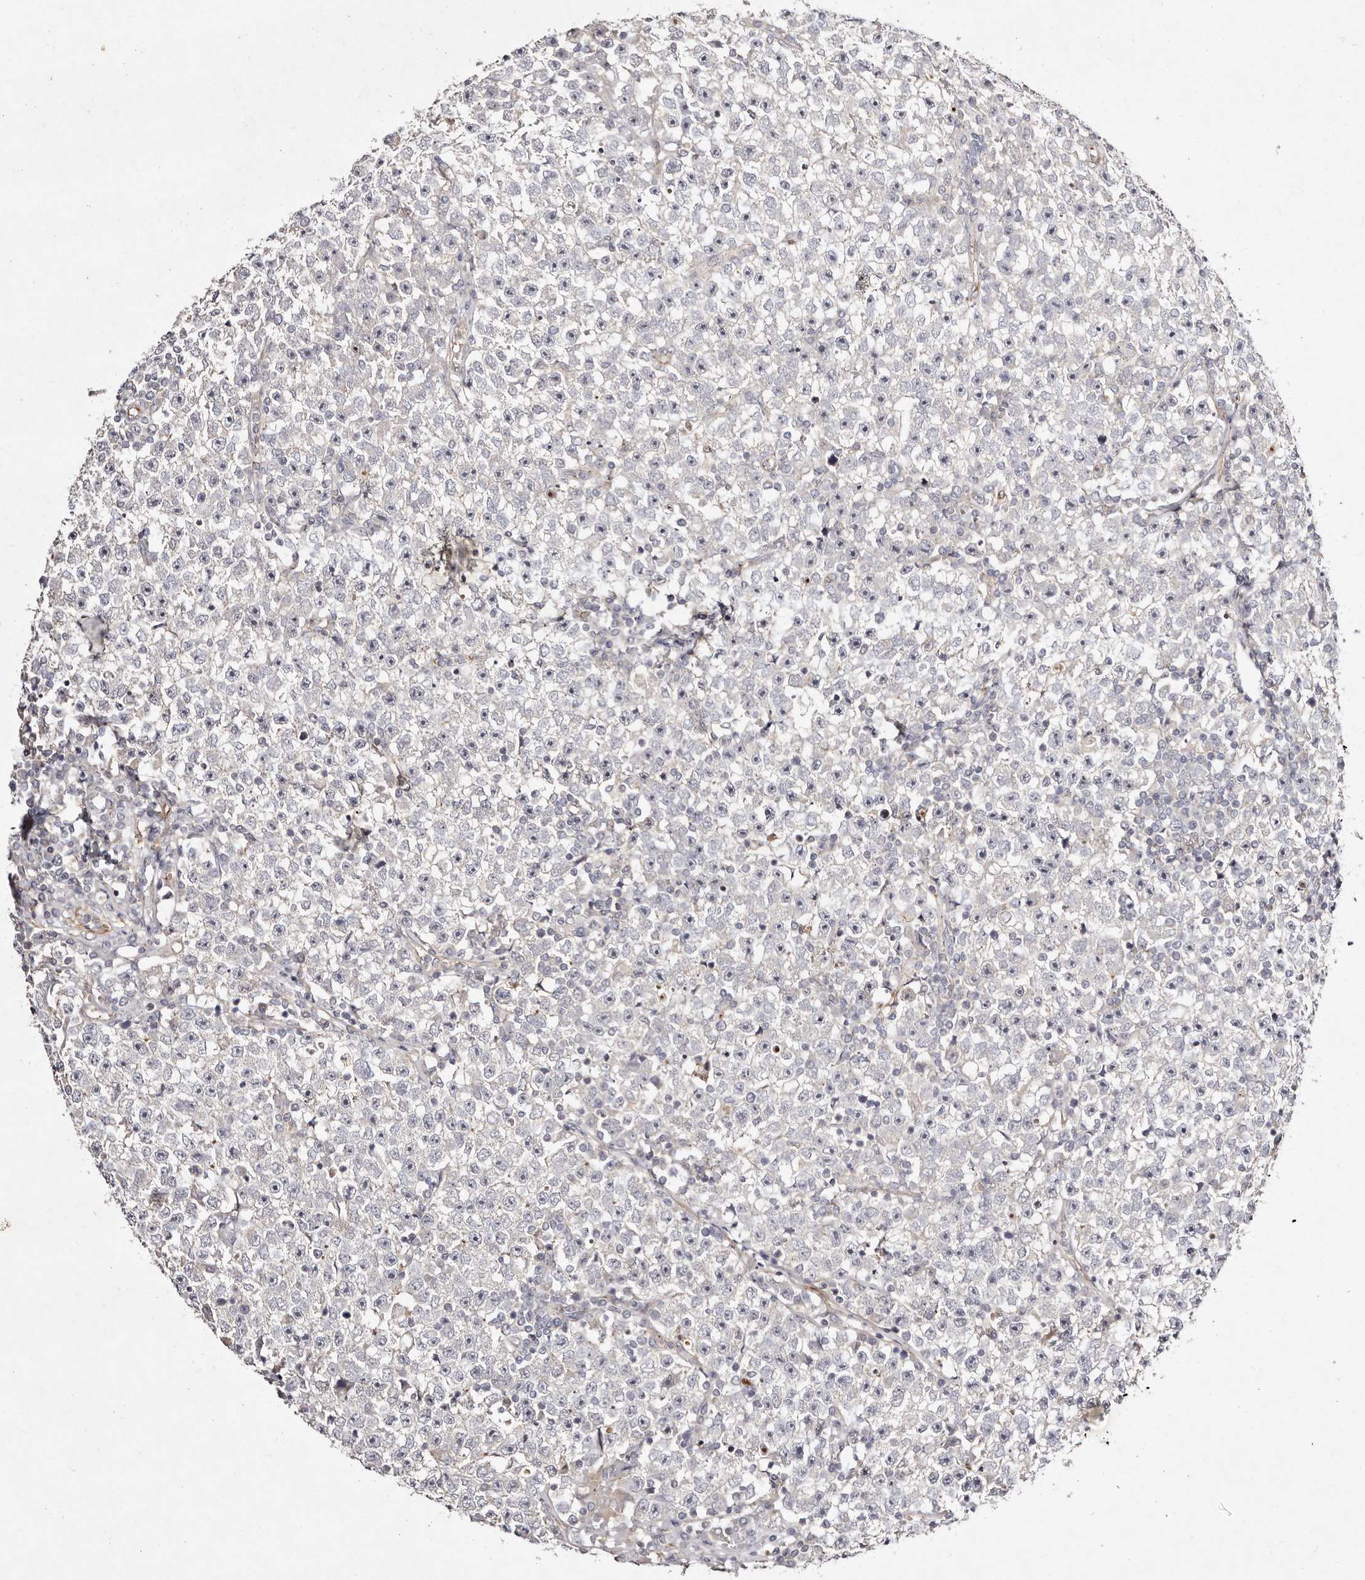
{"staining": {"intensity": "negative", "quantity": "none", "location": "none"}, "tissue": "testis cancer", "cell_type": "Tumor cells", "image_type": "cancer", "snomed": [{"axis": "morphology", "description": "Seminoma, NOS"}, {"axis": "topography", "description": "Testis"}], "caption": "Testis seminoma was stained to show a protein in brown. There is no significant expression in tumor cells.", "gene": "MTMR11", "patient": {"sex": "male", "age": 22}}